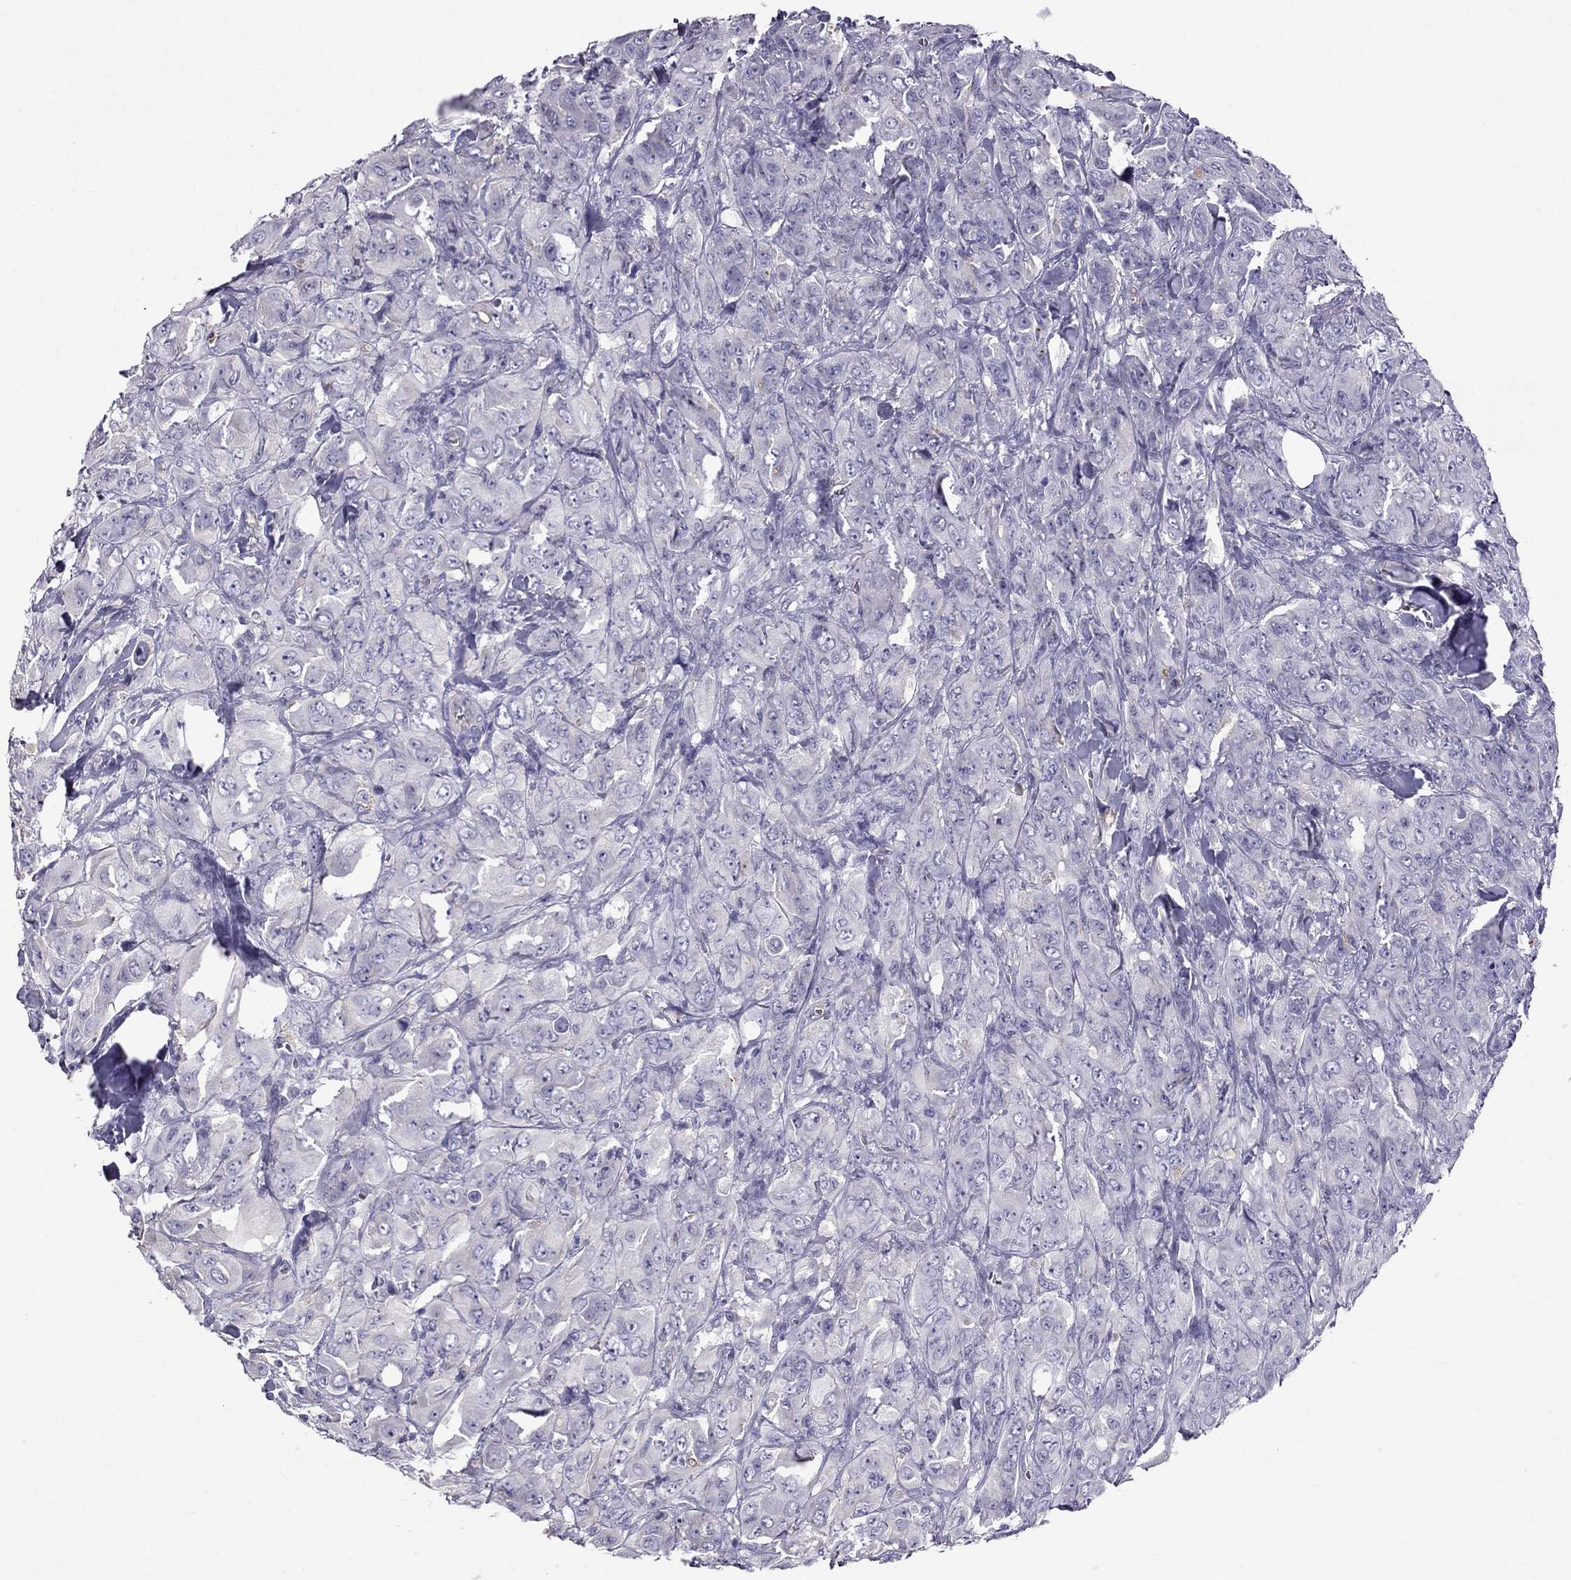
{"staining": {"intensity": "negative", "quantity": "none", "location": "none"}, "tissue": "breast cancer", "cell_type": "Tumor cells", "image_type": "cancer", "snomed": [{"axis": "morphology", "description": "Duct carcinoma"}, {"axis": "topography", "description": "Breast"}], "caption": "Human infiltrating ductal carcinoma (breast) stained for a protein using immunohistochemistry displays no expression in tumor cells.", "gene": "STOML3", "patient": {"sex": "female", "age": 43}}